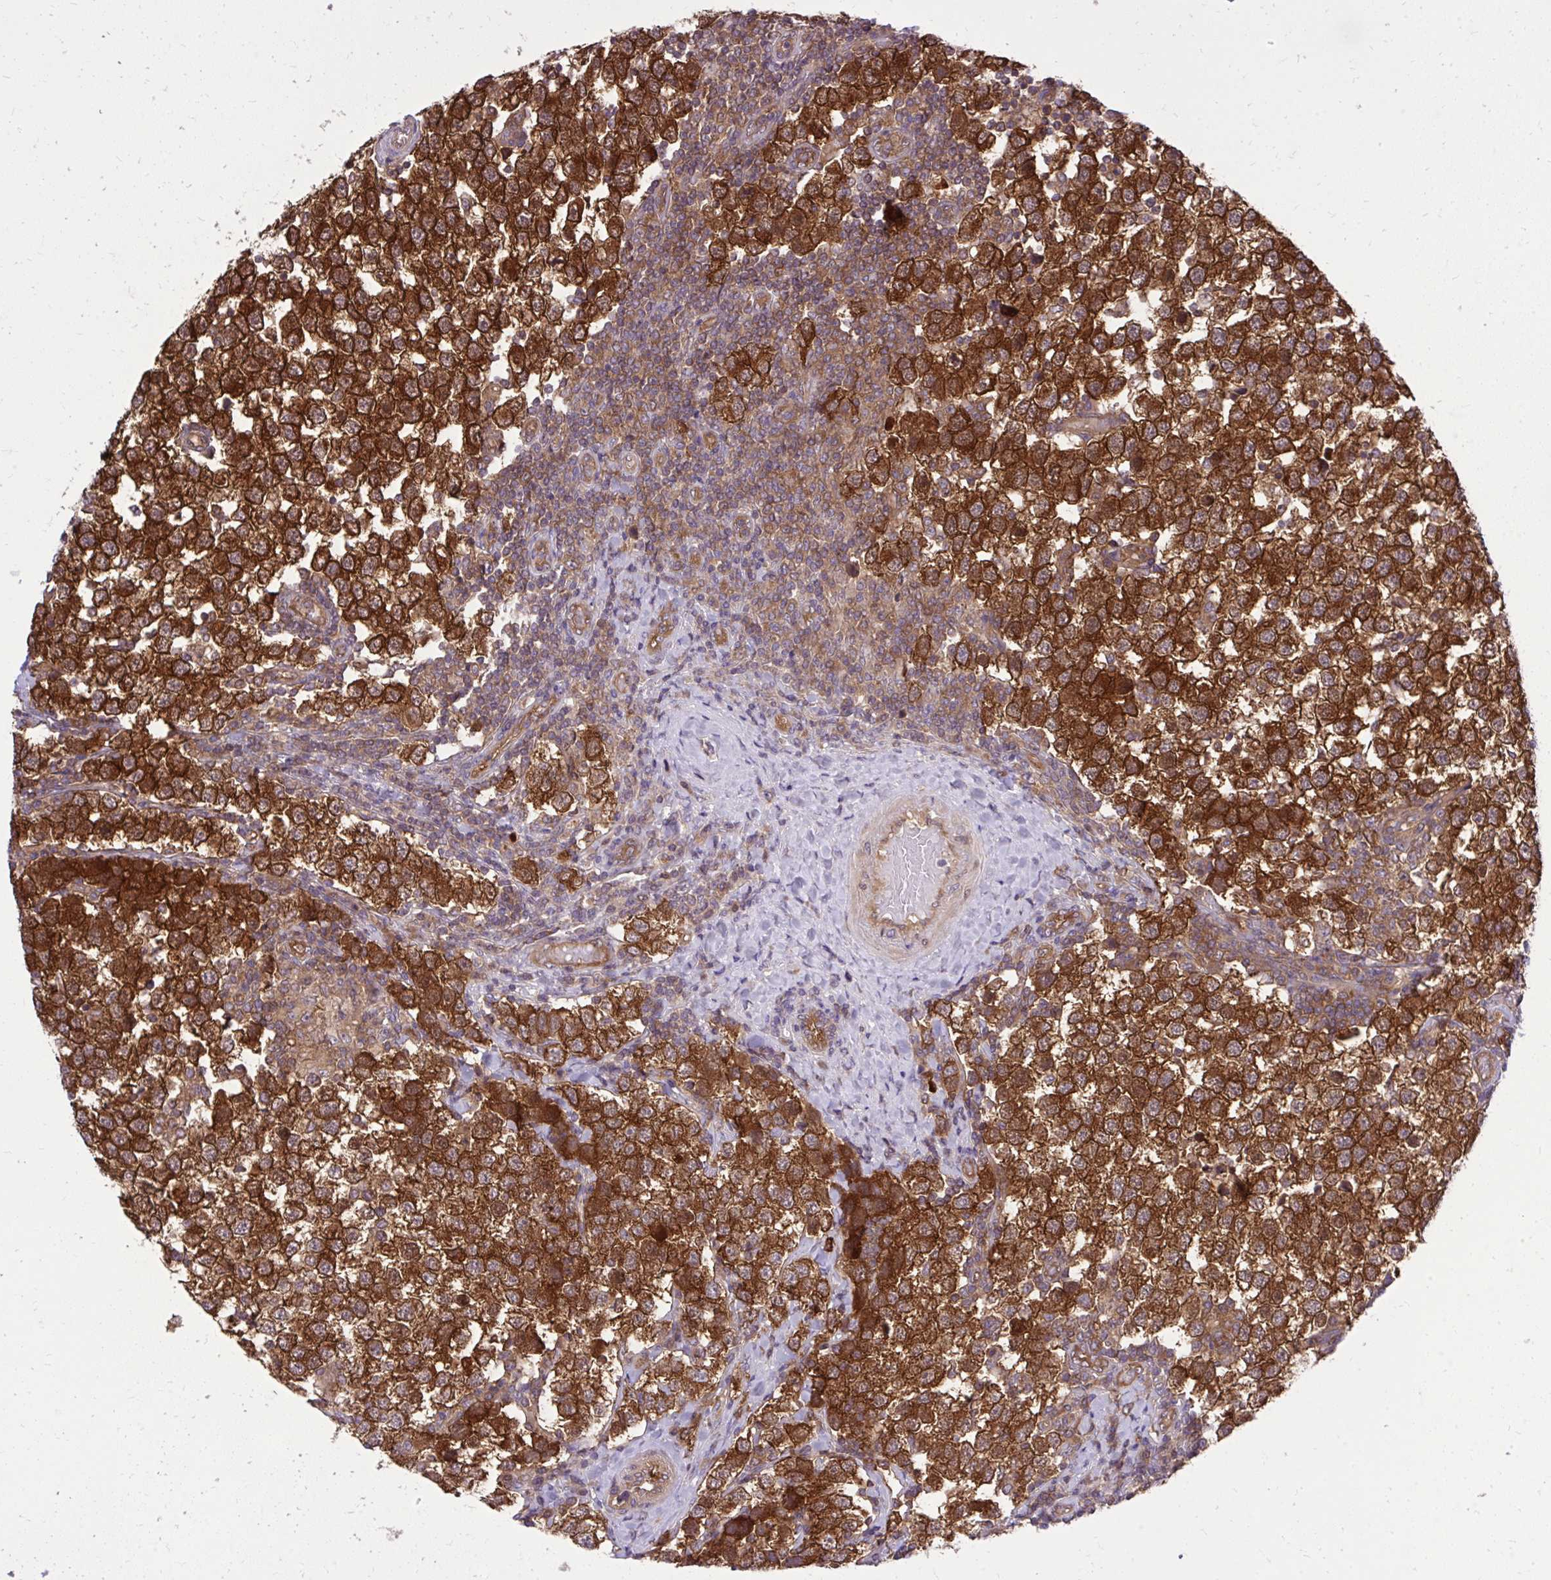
{"staining": {"intensity": "strong", "quantity": ">75%", "location": "cytoplasmic/membranous"}, "tissue": "testis cancer", "cell_type": "Tumor cells", "image_type": "cancer", "snomed": [{"axis": "morphology", "description": "Seminoma, NOS"}, {"axis": "topography", "description": "Testis"}], "caption": "DAB immunohistochemical staining of testis cancer (seminoma) exhibits strong cytoplasmic/membranous protein staining in approximately >75% of tumor cells. The protein is shown in brown color, while the nuclei are stained blue.", "gene": "PPP5C", "patient": {"sex": "male", "age": 34}}